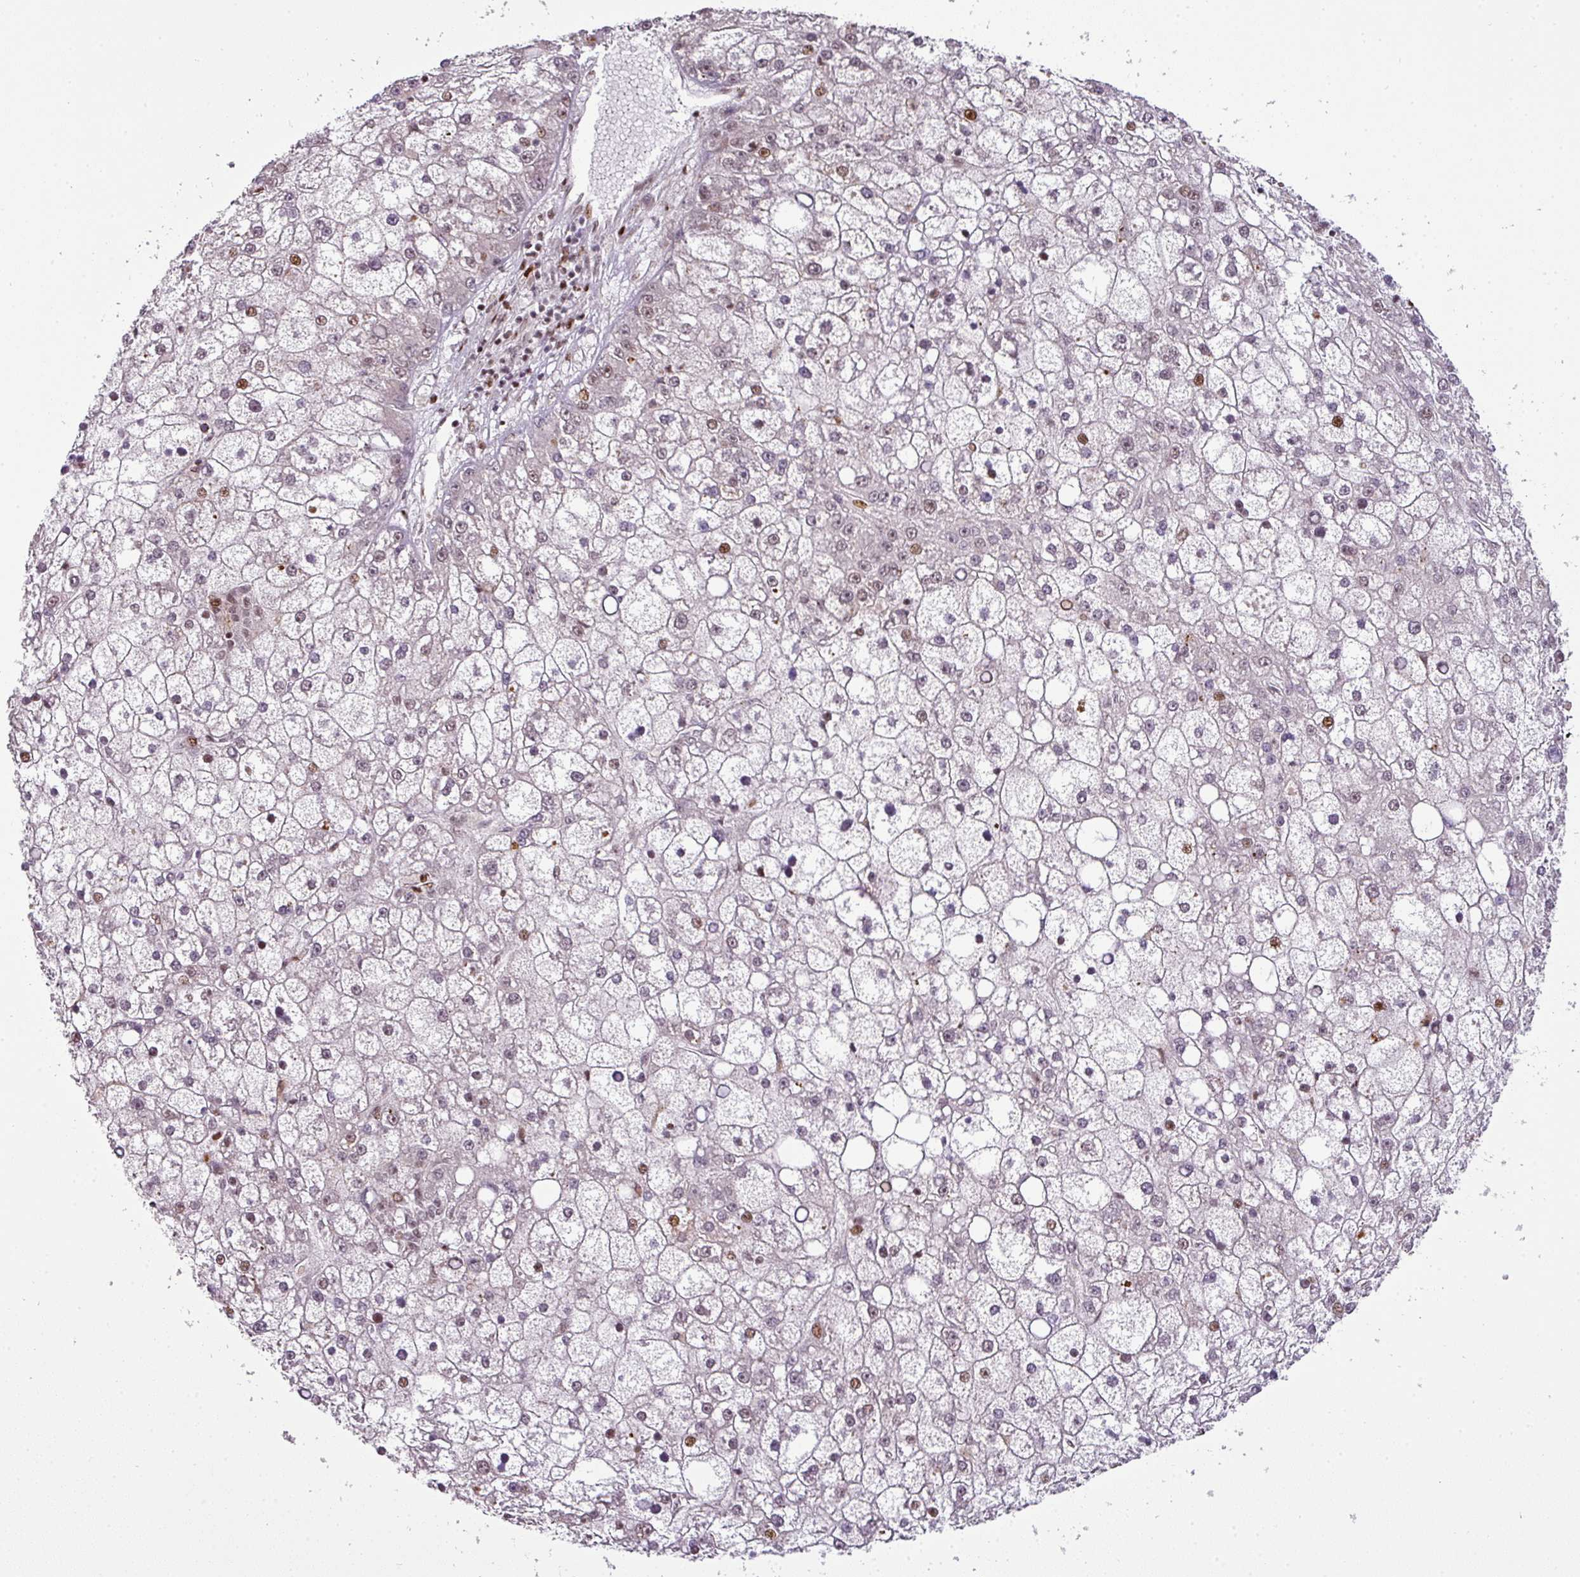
{"staining": {"intensity": "moderate", "quantity": "<25%", "location": "nuclear"}, "tissue": "liver cancer", "cell_type": "Tumor cells", "image_type": "cancer", "snomed": [{"axis": "morphology", "description": "Carcinoma, Hepatocellular, NOS"}, {"axis": "topography", "description": "Liver"}], "caption": "Immunohistochemistry staining of liver cancer (hepatocellular carcinoma), which demonstrates low levels of moderate nuclear staining in about <25% of tumor cells indicating moderate nuclear protein expression. The staining was performed using DAB (brown) for protein detection and nuclei were counterstained in hematoxylin (blue).", "gene": "MYSM1", "patient": {"sex": "male", "age": 67}}